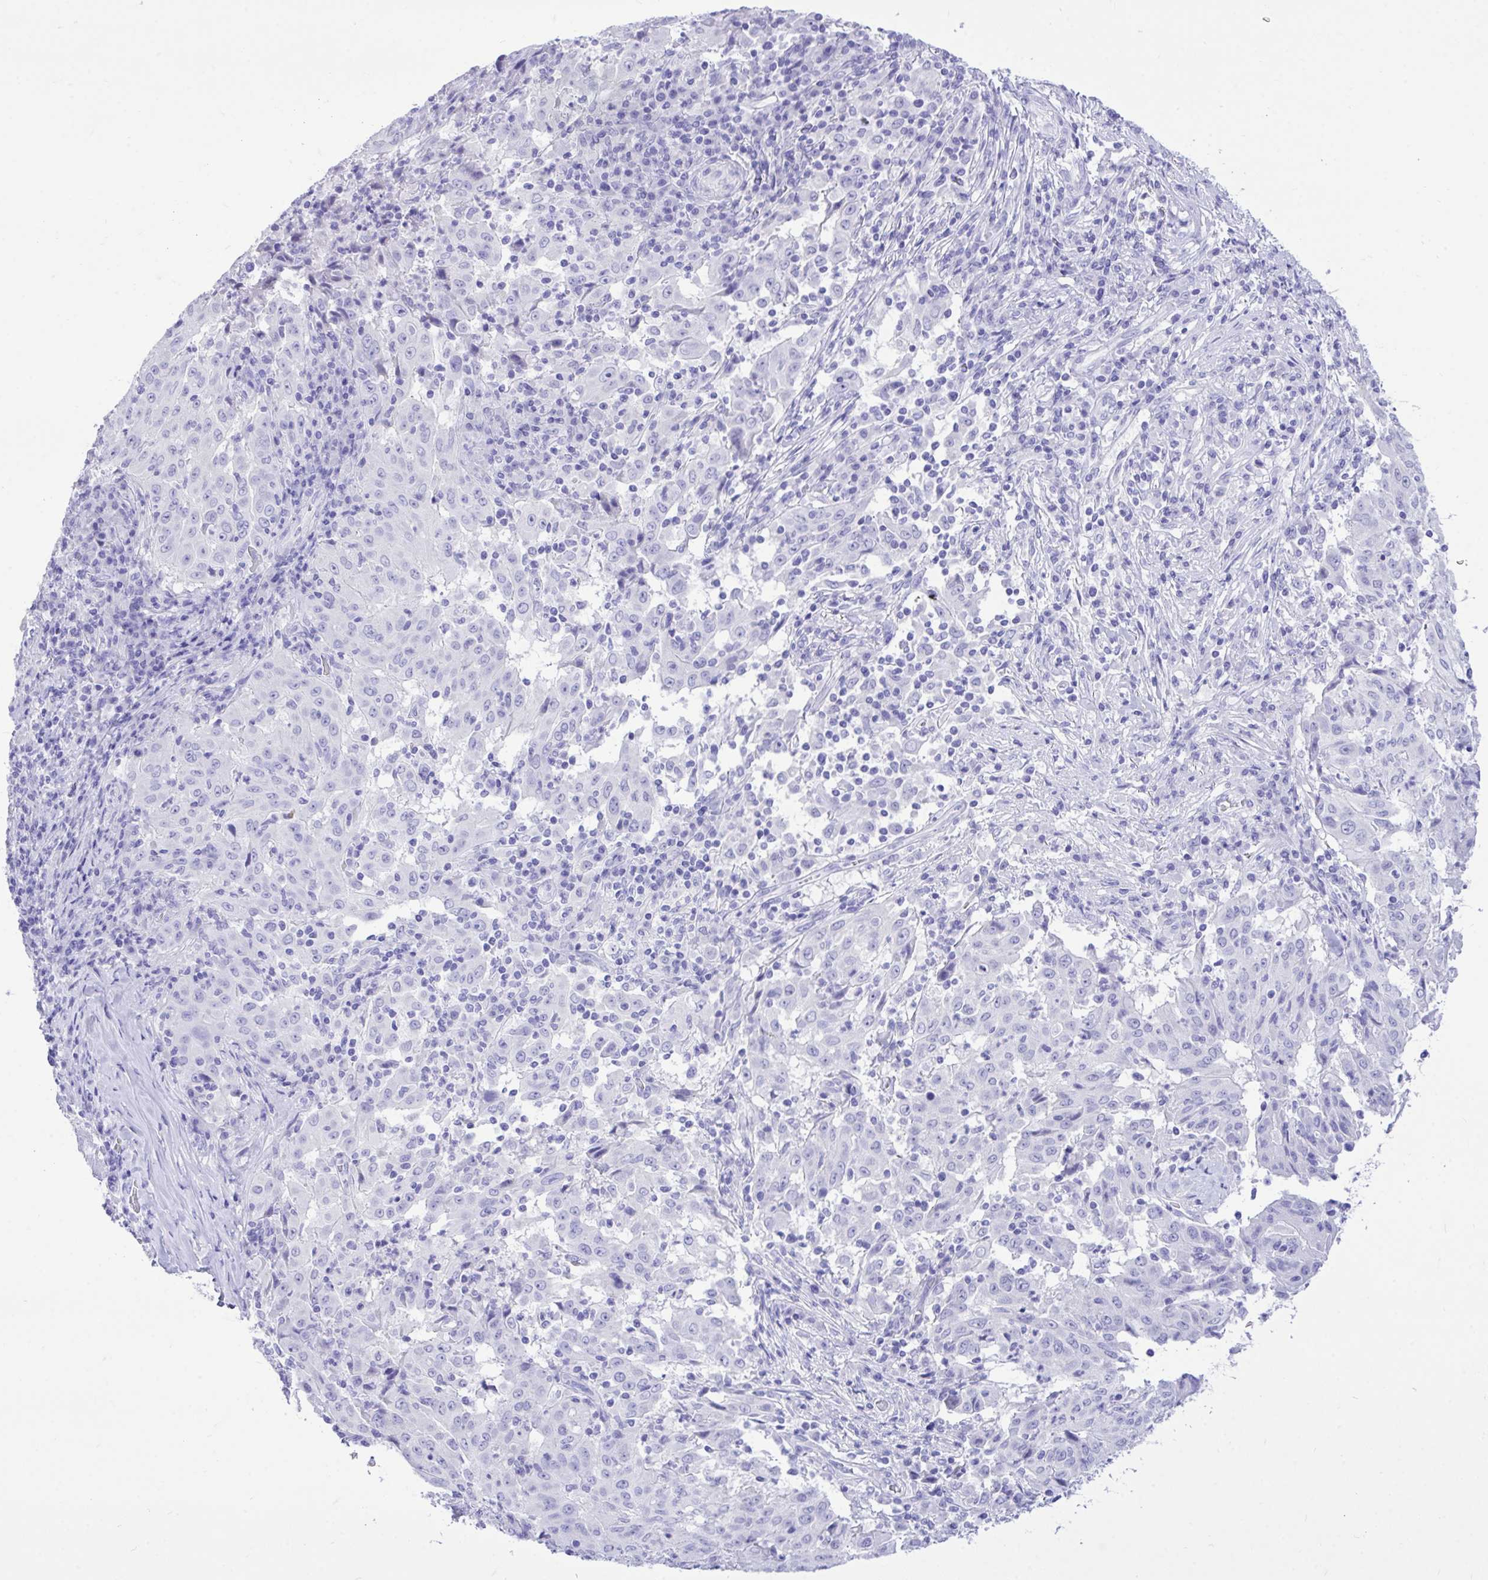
{"staining": {"intensity": "negative", "quantity": "none", "location": "none"}, "tissue": "pancreatic cancer", "cell_type": "Tumor cells", "image_type": "cancer", "snomed": [{"axis": "morphology", "description": "Adenocarcinoma, NOS"}, {"axis": "topography", "description": "Pancreas"}], "caption": "DAB immunohistochemical staining of pancreatic cancer reveals no significant staining in tumor cells.", "gene": "MON1A", "patient": {"sex": "male", "age": 63}}